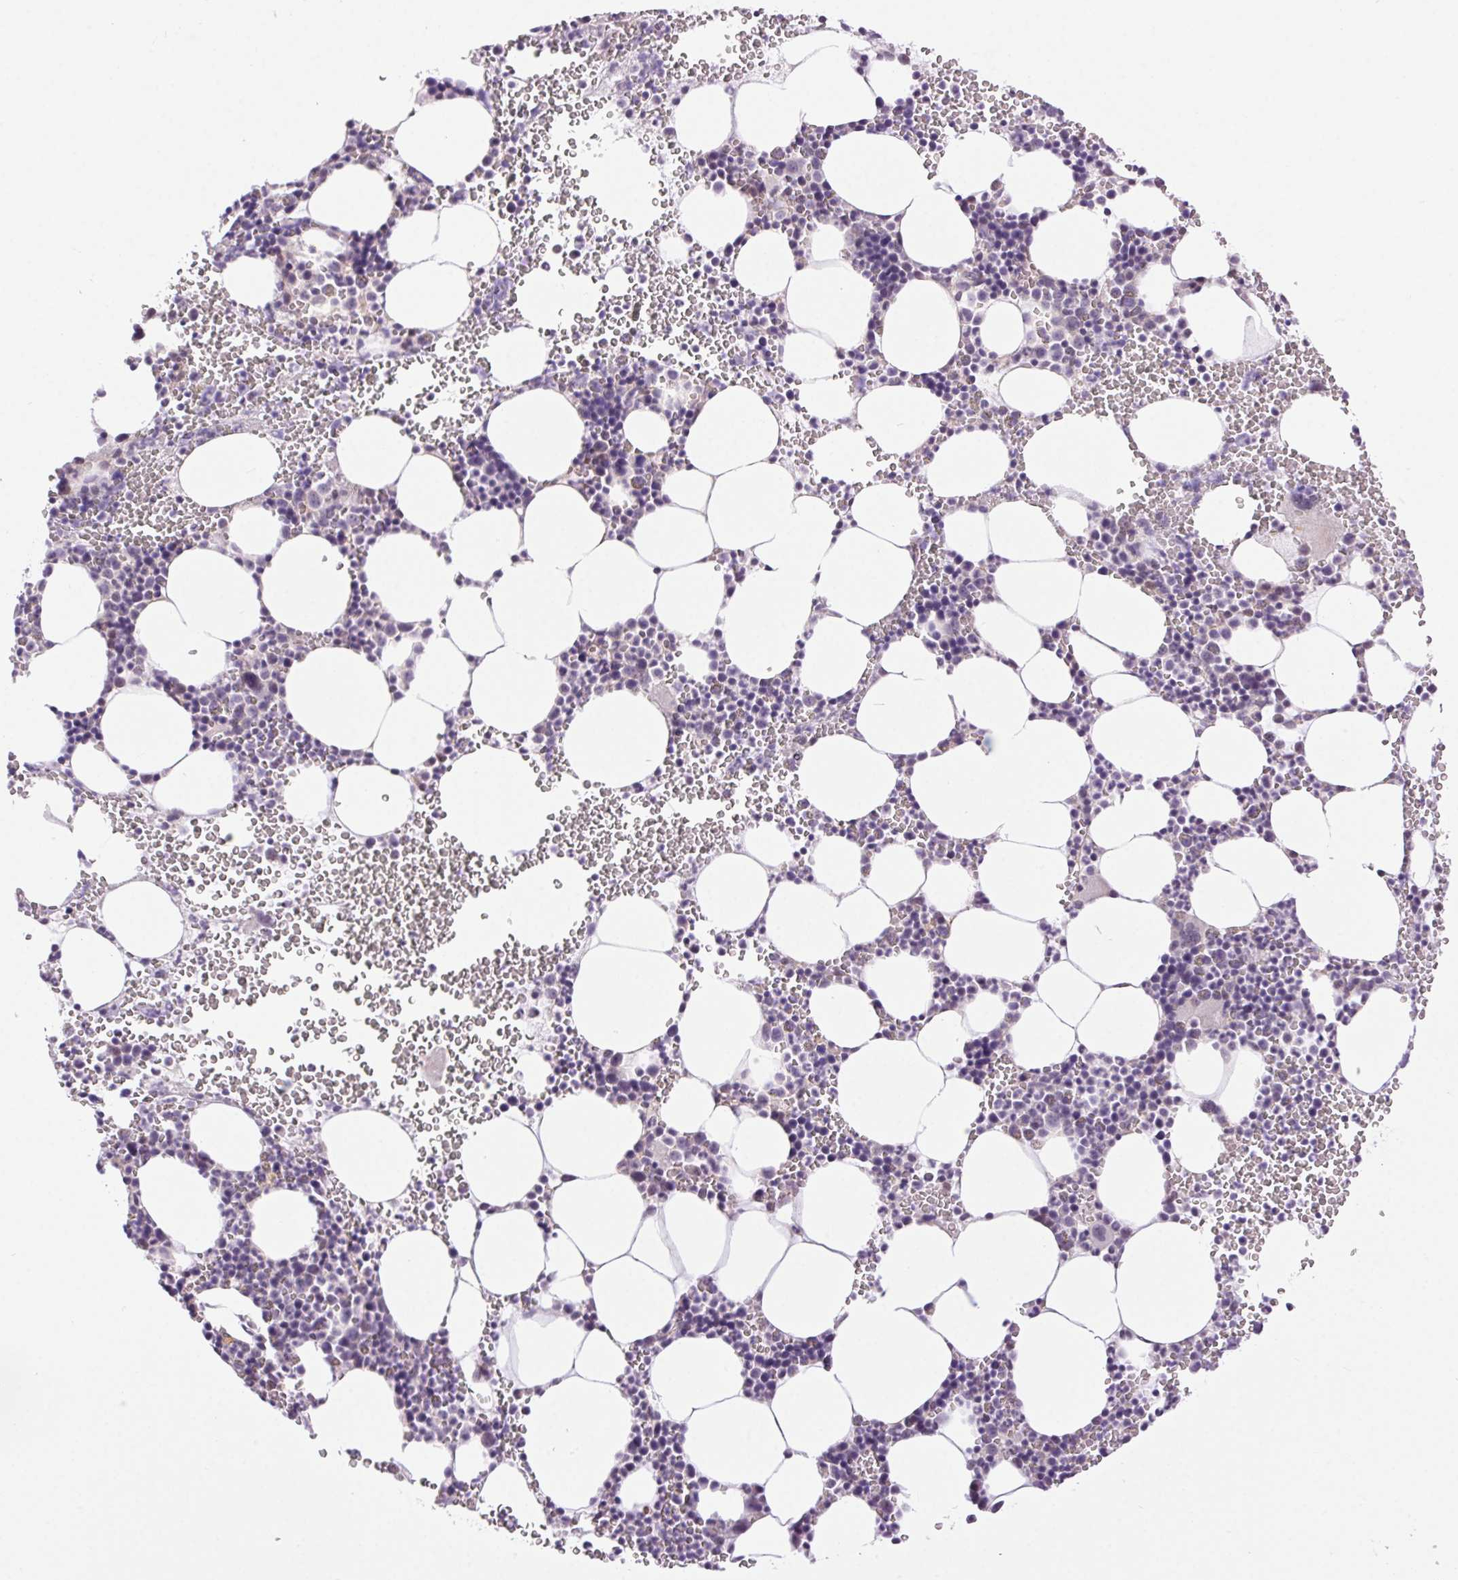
{"staining": {"intensity": "negative", "quantity": "none", "location": "none"}, "tissue": "bone marrow", "cell_type": "Hematopoietic cells", "image_type": "normal", "snomed": [{"axis": "morphology", "description": "Normal tissue, NOS"}, {"axis": "topography", "description": "Bone marrow"}], "caption": "Immunohistochemical staining of normal bone marrow reveals no significant positivity in hematopoietic cells. (Brightfield microscopy of DAB IHC at high magnification).", "gene": "SYT11", "patient": {"sex": "male", "age": 82}}